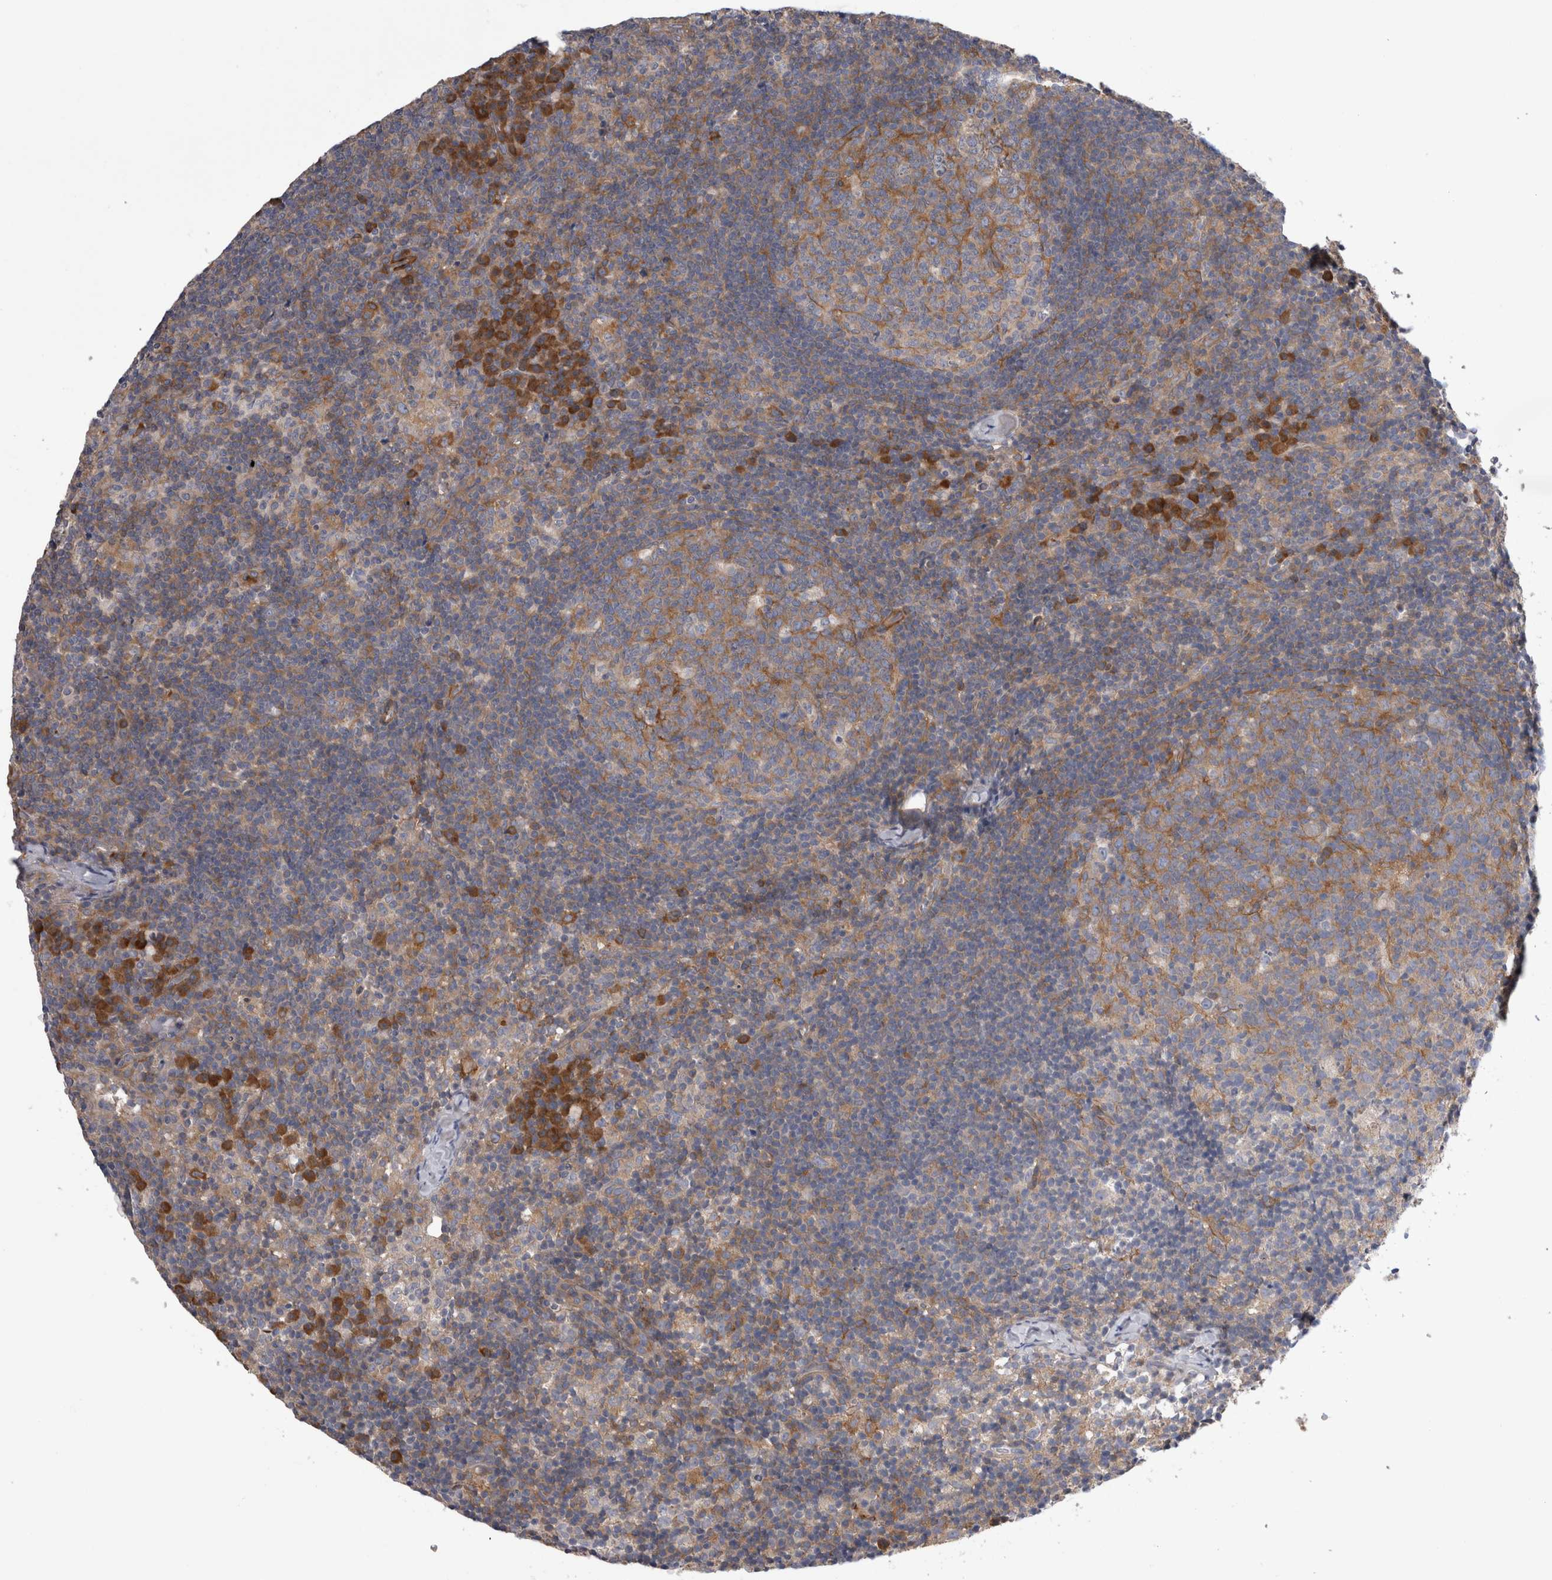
{"staining": {"intensity": "moderate", "quantity": ">75%", "location": "cytoplasmic/membranous"}, "tissue": "lymph node", "cell_type": "Germinal center cells", "image_type": "normal", "snomed": [{"axis": "morphology", "description": "Normal tissue, NOS"}, {"axis": "morphology", "description": "Inflammation, NOS"}, {"axis": "topography", "description": "Lymph node"}], "caption": "Lymph node stained with immunohistochemistry shows moderate cytoplasmic/membranous staining in about >75% of germinal center cells. Nuclei are stained in blue.", "gene": "EPRS1", "patient": {"sex": "male", "age": 55}}